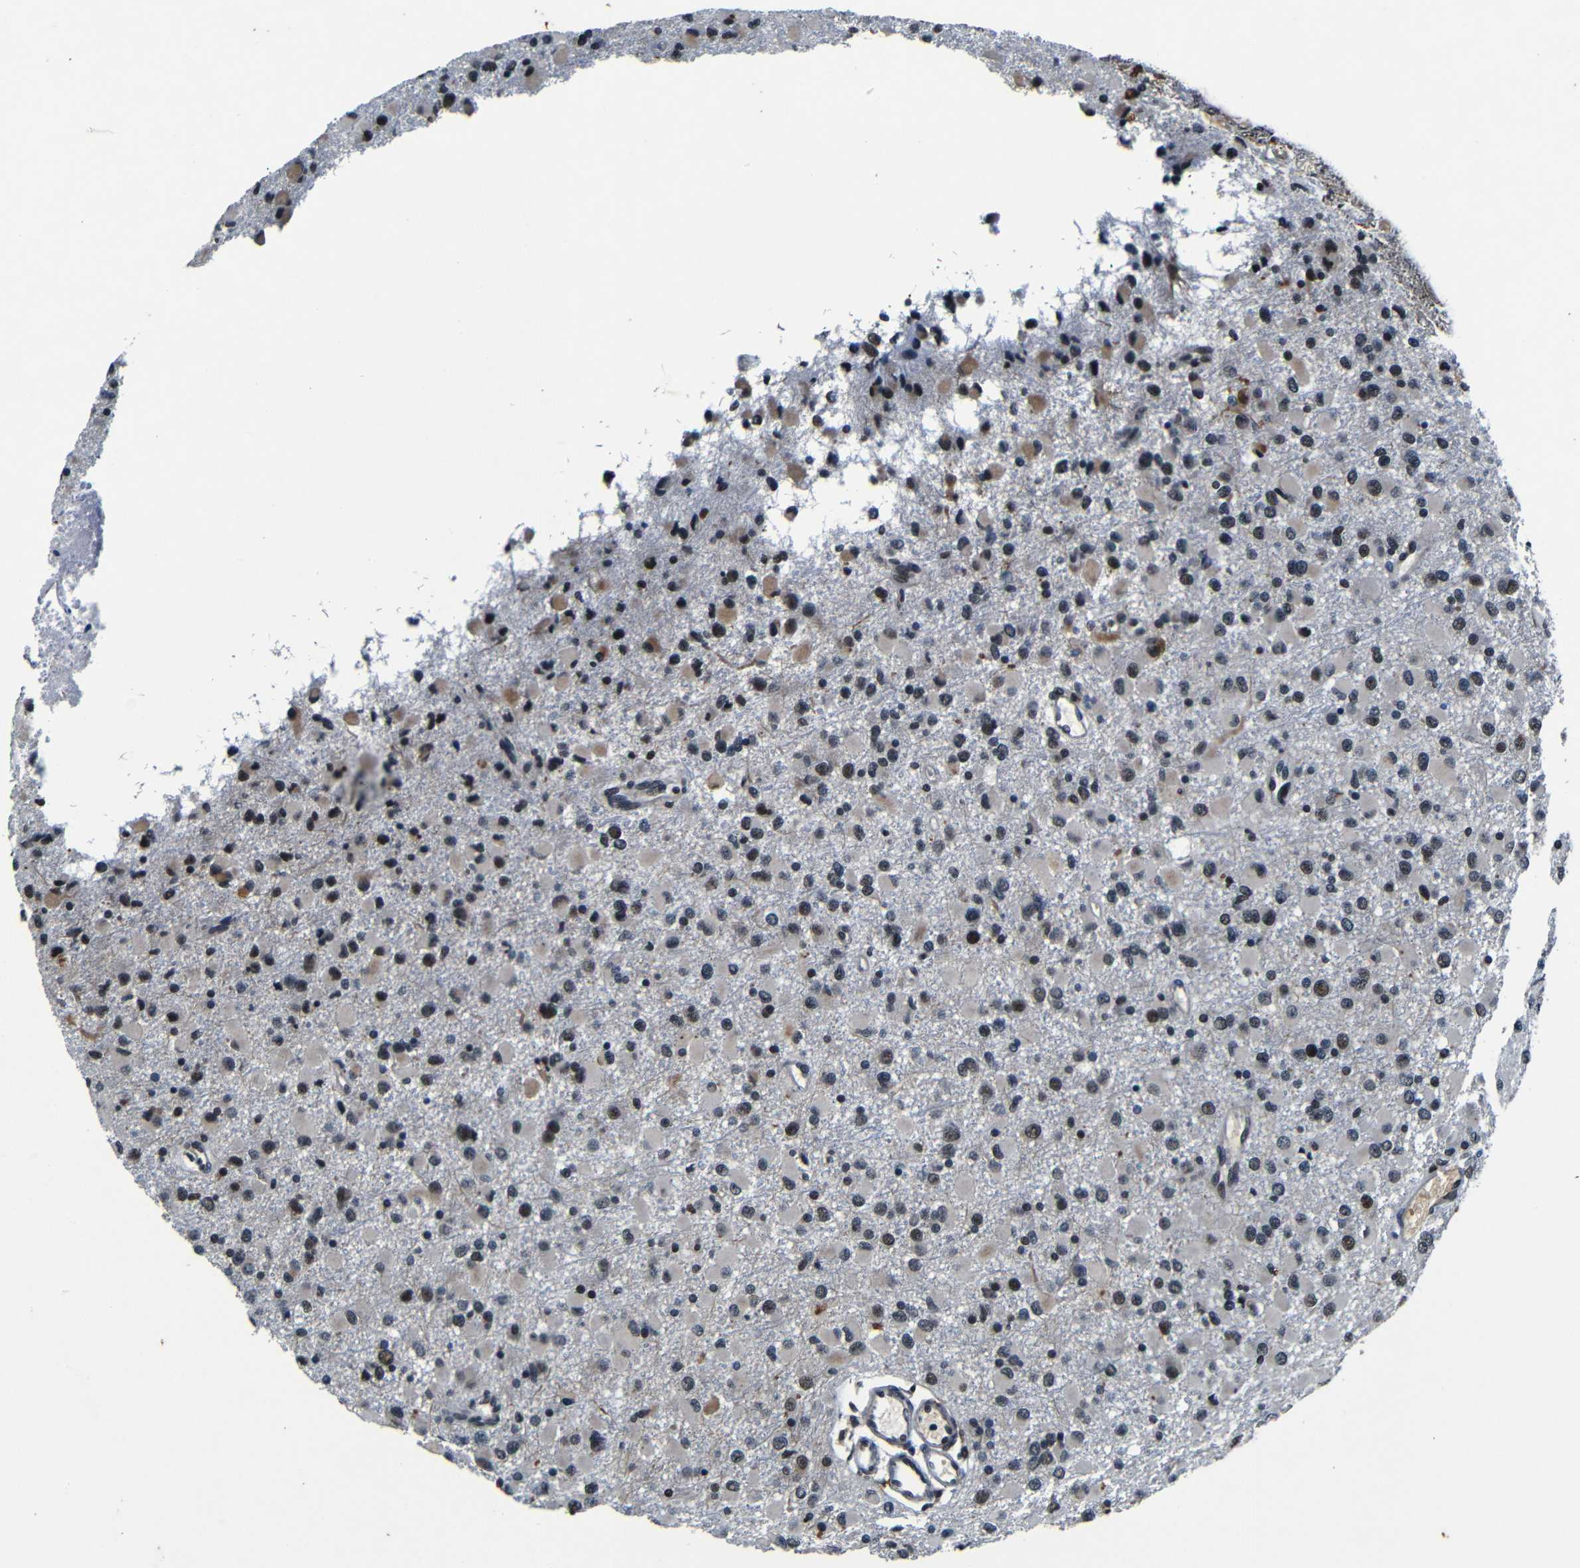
{"staining": {"intensity": "moderate", "quantity": "<25%", "location": "cytoplasmic/membranous,nuclear"}, "tissue": "glioma", "cell_type": "Tumor cells", "image_type": "cancer", "snomed": [{"axis": "morphology", "description": "Glioma, malignant, Low grade"}, {"axis": "topography", "description": "Brain"}], "caption": "High-magnification brightfield microscopy of glioma stained with DAB (brown) and counterstained with hematoxylin (blue). tumor cells exhibit moderate cytoplasmic/membranous and nuclear expression is seen in approximately<25% of cells.", "gene": "FOXD4", "patient": {"sex": "male", "age": 42}}